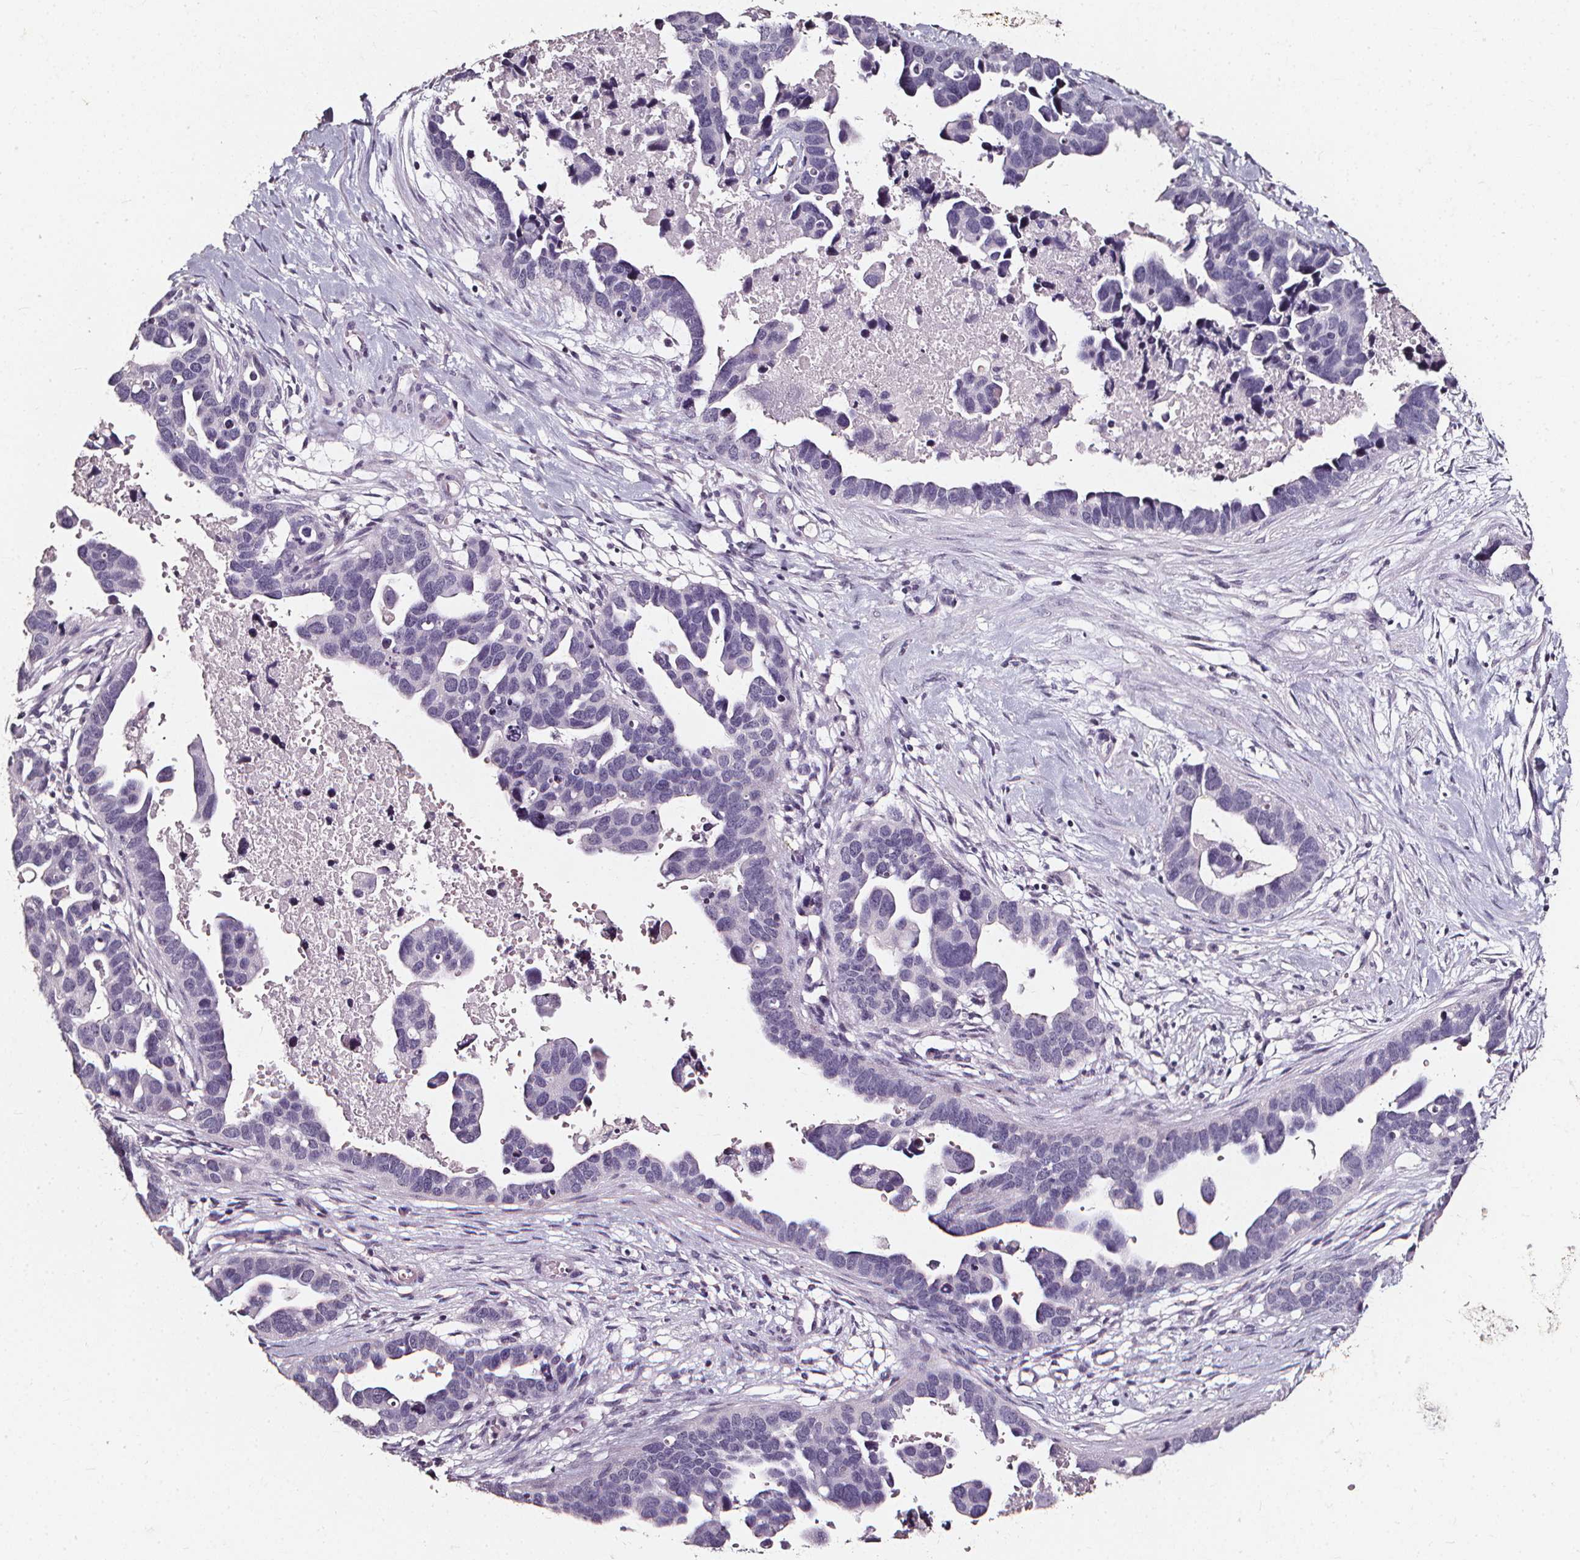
{"staining": {"intensity": "negative", "quantity": "none", "location": "none"}, "tissue": "ovarian cancer", "cell_type": "Tumor cells", "image_type": "cancer", "snomed": [{"axis": "morphology", "description": "Cystadenocarcinoma, serous, NOS"}, {"axis": "topography", "description": "Ovary"}], "caption": "A histopathology image of human ovarian cancer is negative for staining in tumor cells.", "gene": "DEFA5", "patient": {"sex": "female", "age": 54}}